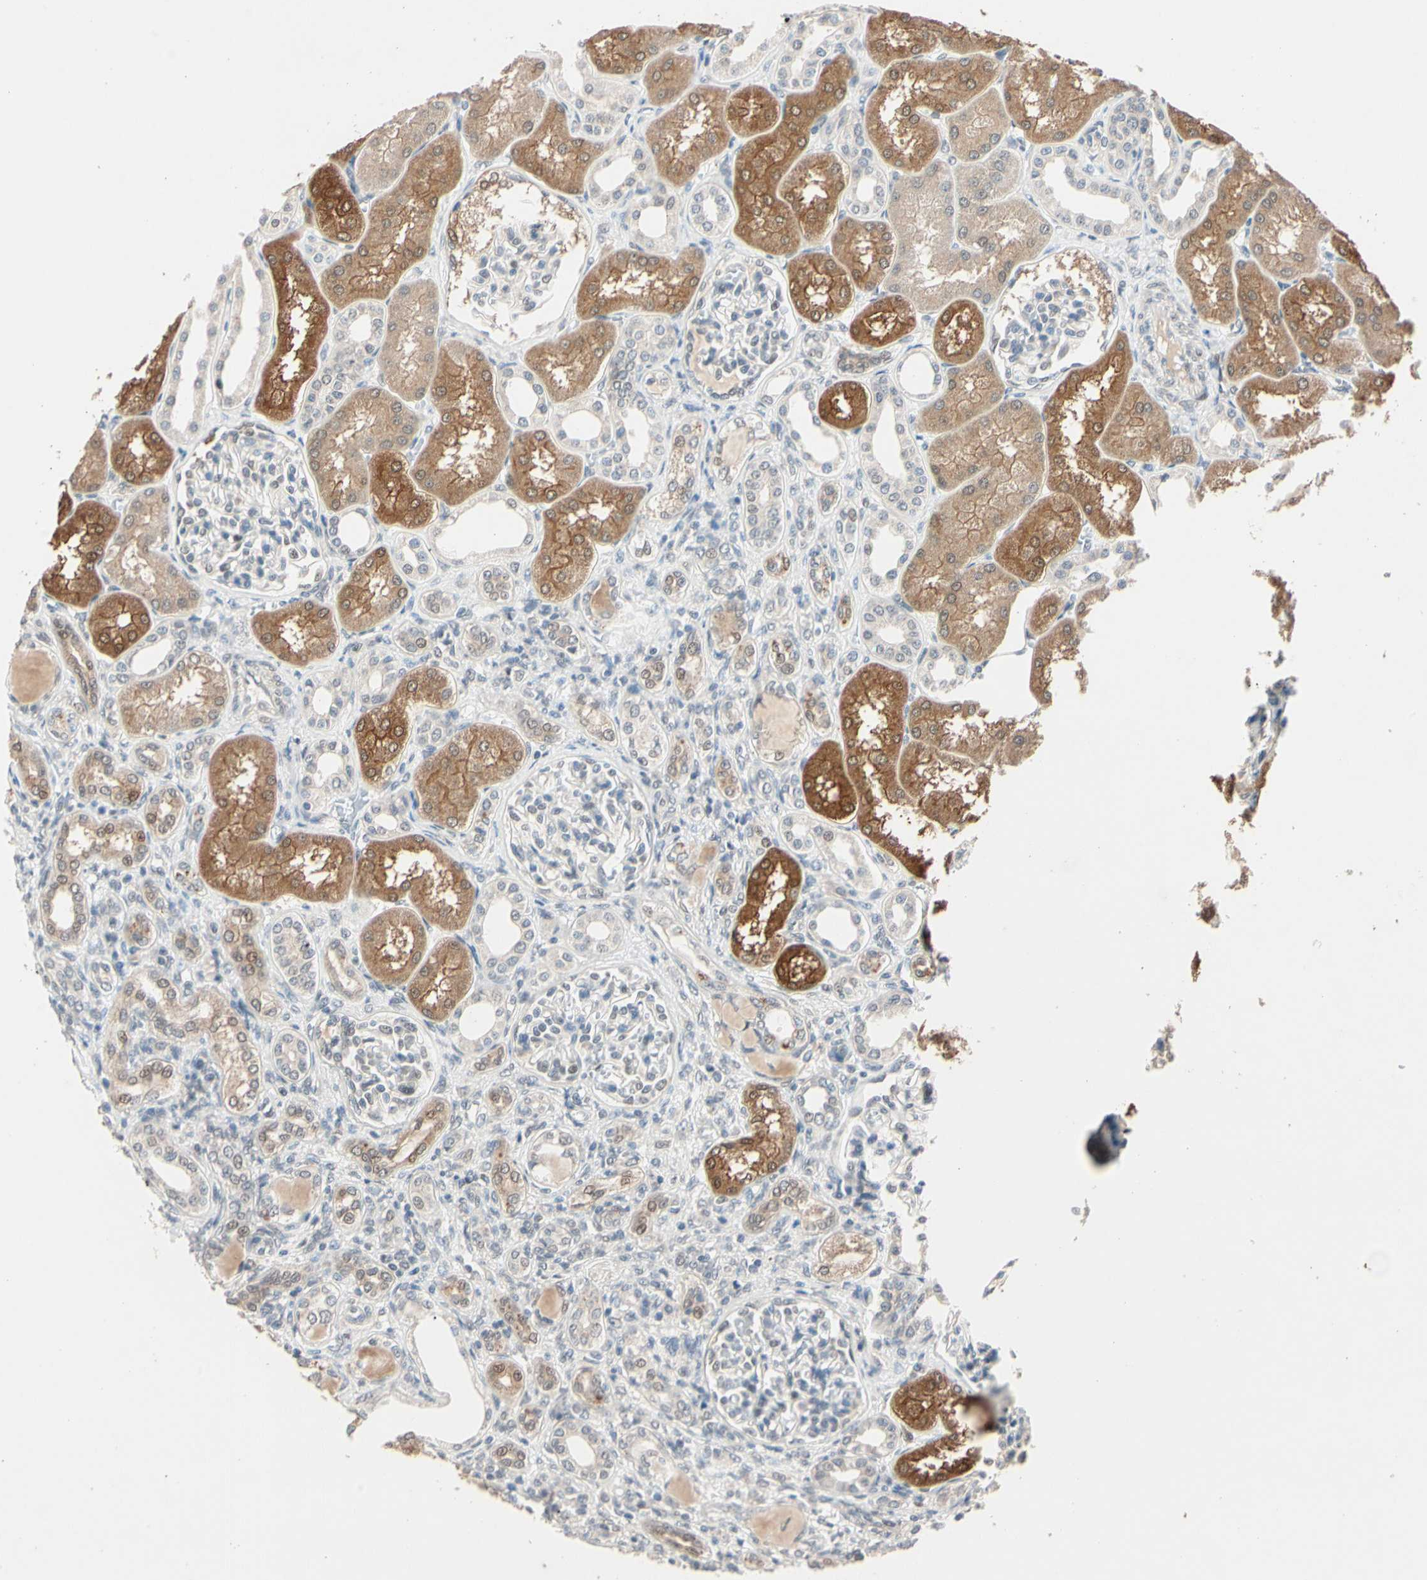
{"staining": {"intensity": "negative", "quantity": "none", "location": "none"}, "tissue": "kidney", "cell_type": "Cells in glomeruli", "image_type": "normal", "snomed": [{"axis": "morphology", "description": "Normal tissue, NOS"}, {"axis": "topography", "description": "Kidney"}], "caption": "This is an immunohistochemistry micrograph of unremarkable kidney. There is no positivity in cells in glomeruli.", "gene": "ACSL5", "patient": {"sex": "male", "age": 7}}